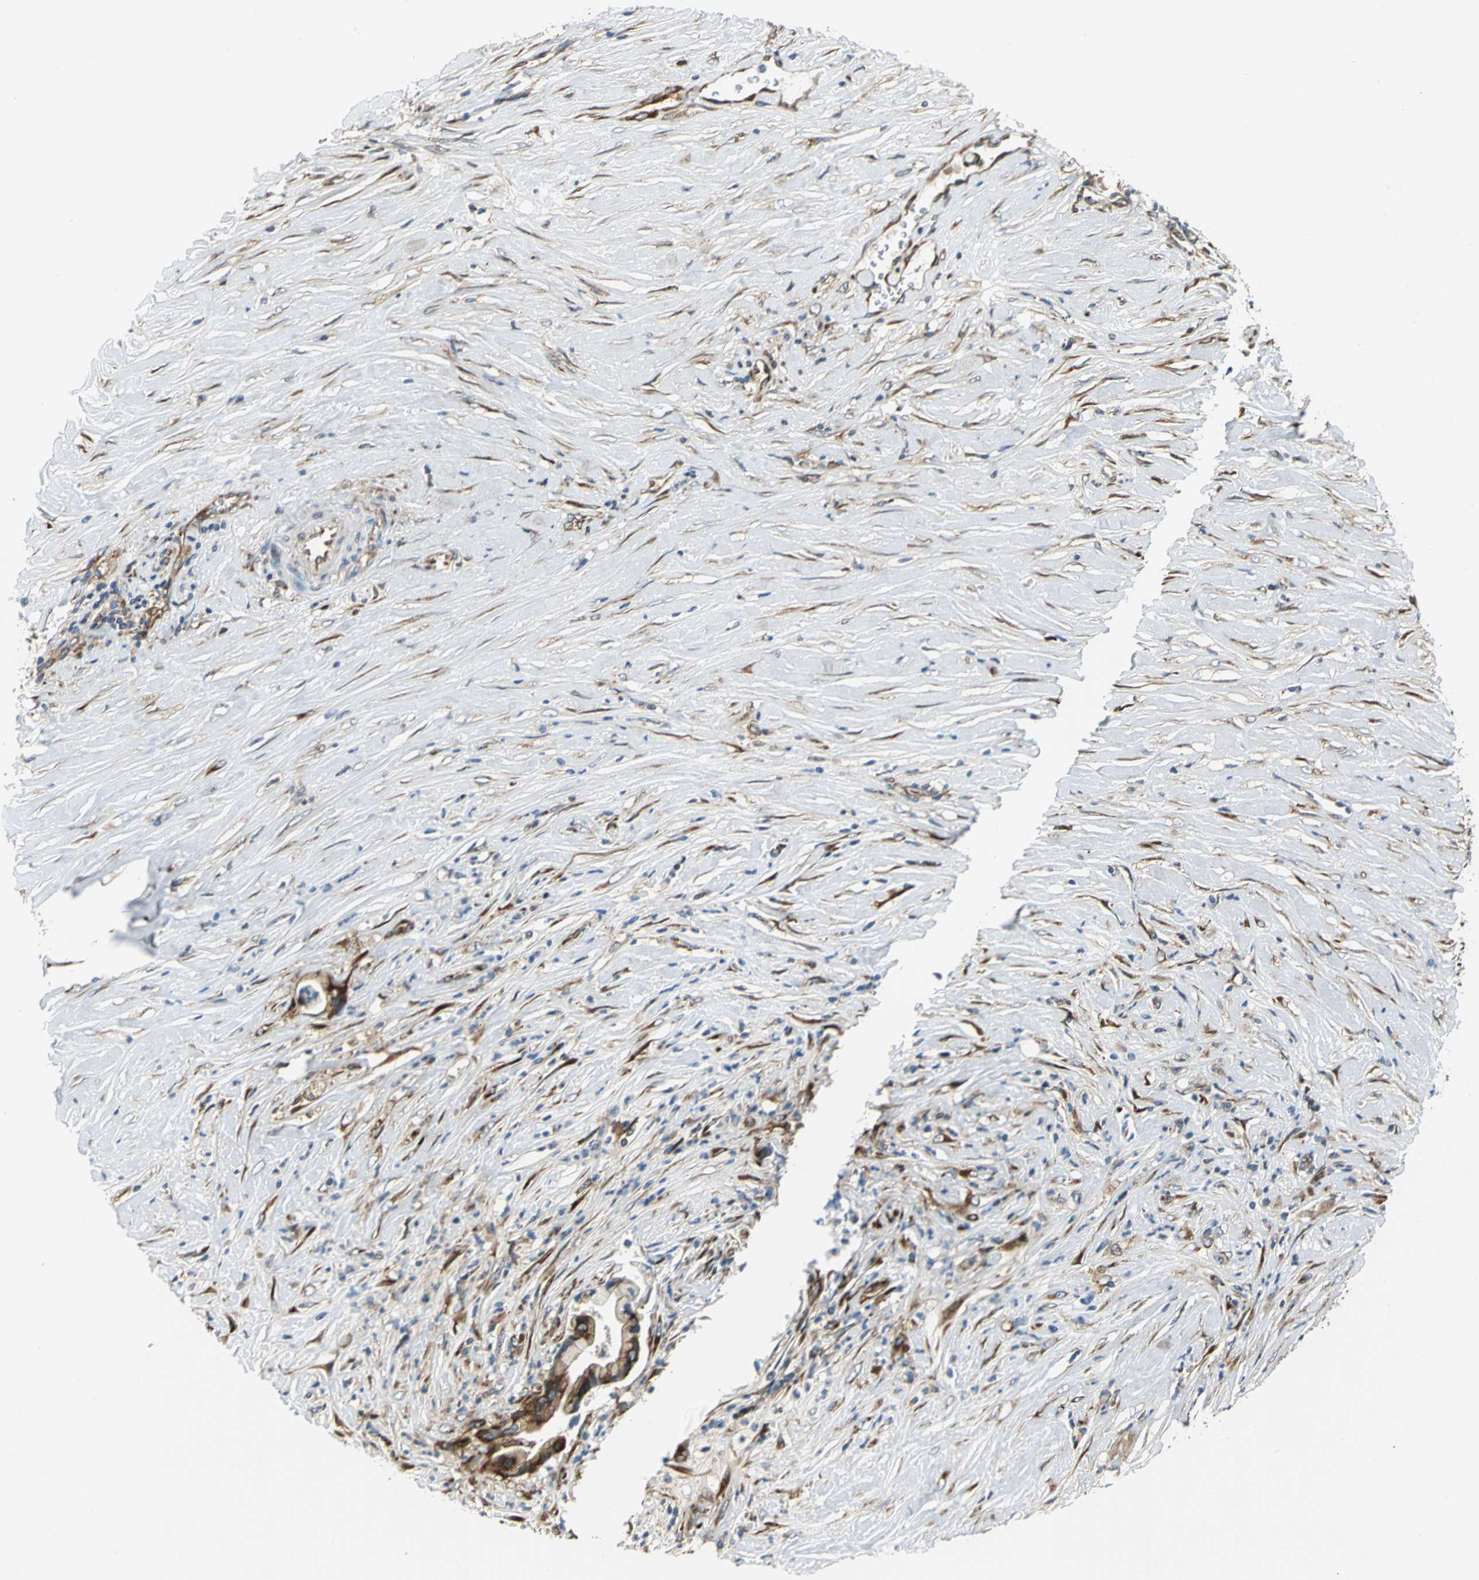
{"staining": {"intensity": "strong", "quantity": ">75%", "location": "cytoplasmic/membranous"}, "tissue": "pancreatic cancer", "cell_type": "Tumor cells", "image_type": "cancer", "snomed": [{"axis": "morphology", "description": "Adenocarcinoma, NOS"}, {"axis": "topography", "description": "Pancreas"}], "caption": "Tumor cells reveal high levels of strong cytoplasmic/membranous positivity in about >75% of cells in human pancreatic cancer (adenocarcinoma). (DAB IHC with brightfield microscopy, high magnification).", "gene": "YBX1", "patient": {"sex": "female", "age": 59}}